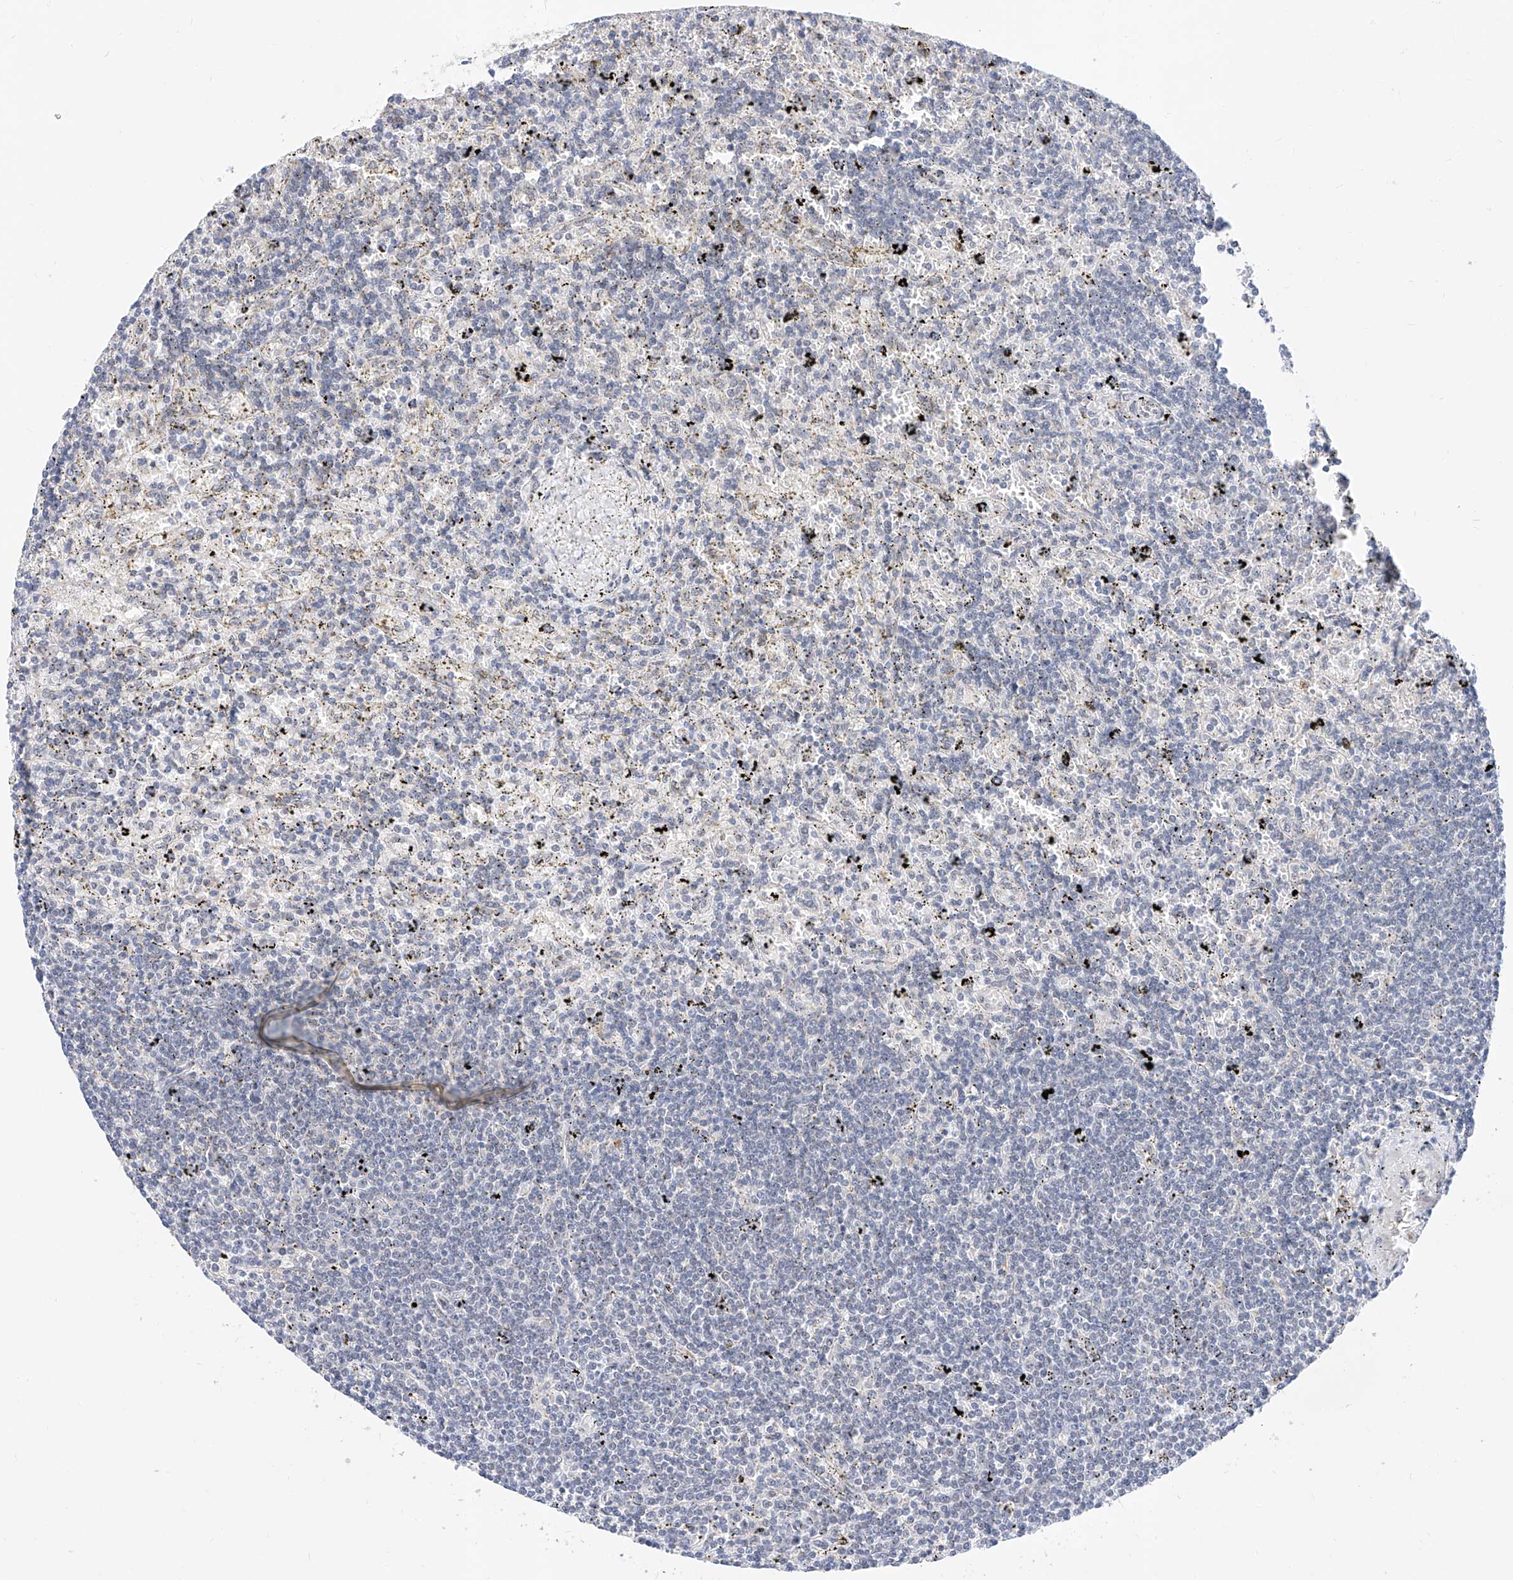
{"staining": {"intensity": "negative", "quantity": "none", "location": "none"}, "tissue": "lymphoma", "cell_type": "Tumor cells", "image_type": "cancer", "snomed": [{"axis": "morphology", "description": "Malignant lymphoma, non-Hodgkin's type, Low grade"}, {"axis": "topography", "description": "Spleen"}], "caption": "DAB immunohistochemical staining of lymphoma demonstrates no significant staining in tumor cells.", "gene": "KCNJ1", "patient": {"sex": "male", "age": 76}}